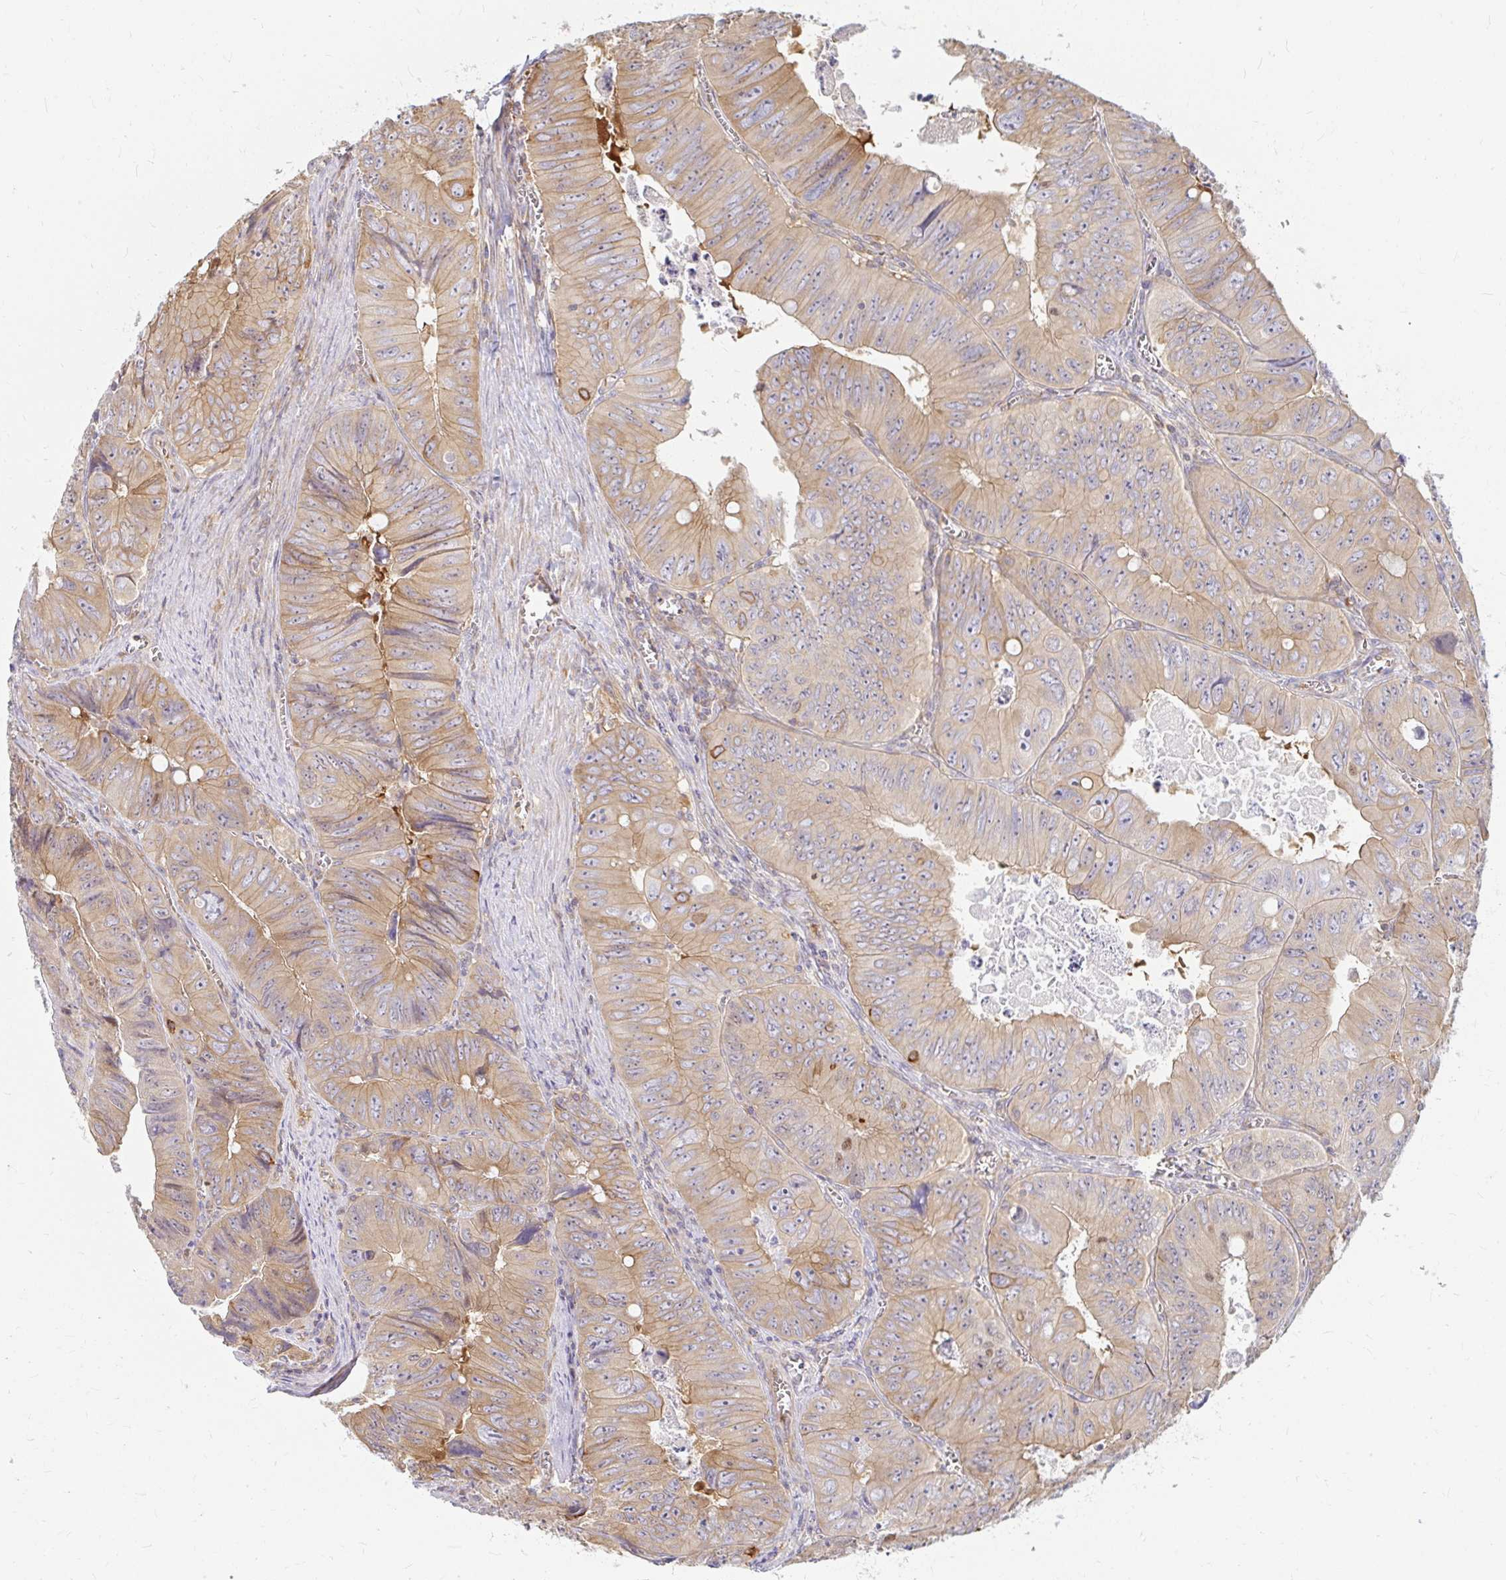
{"staining": {"intensity": "weak", "quantity": ">75%", "location": "cytoplasmic/membranous"}, "tissue": "colorectal cancer", "cell_type": "Tumor cells", "image_type": "cancer", "snomed": [{"axis": "morphology", "description": "Adenocarcinoma, NOS"}, {"axis": "topography", "description": "Colon"}], "caption": "Colorectal adenocarcinoma tissue exhibits weak cytoplasmic/membranous staining in about >75% of tumor cells, visualized by immunohistochemistry.", "gene": "CAST", "patient": {"sex": "female", "age": 84}}